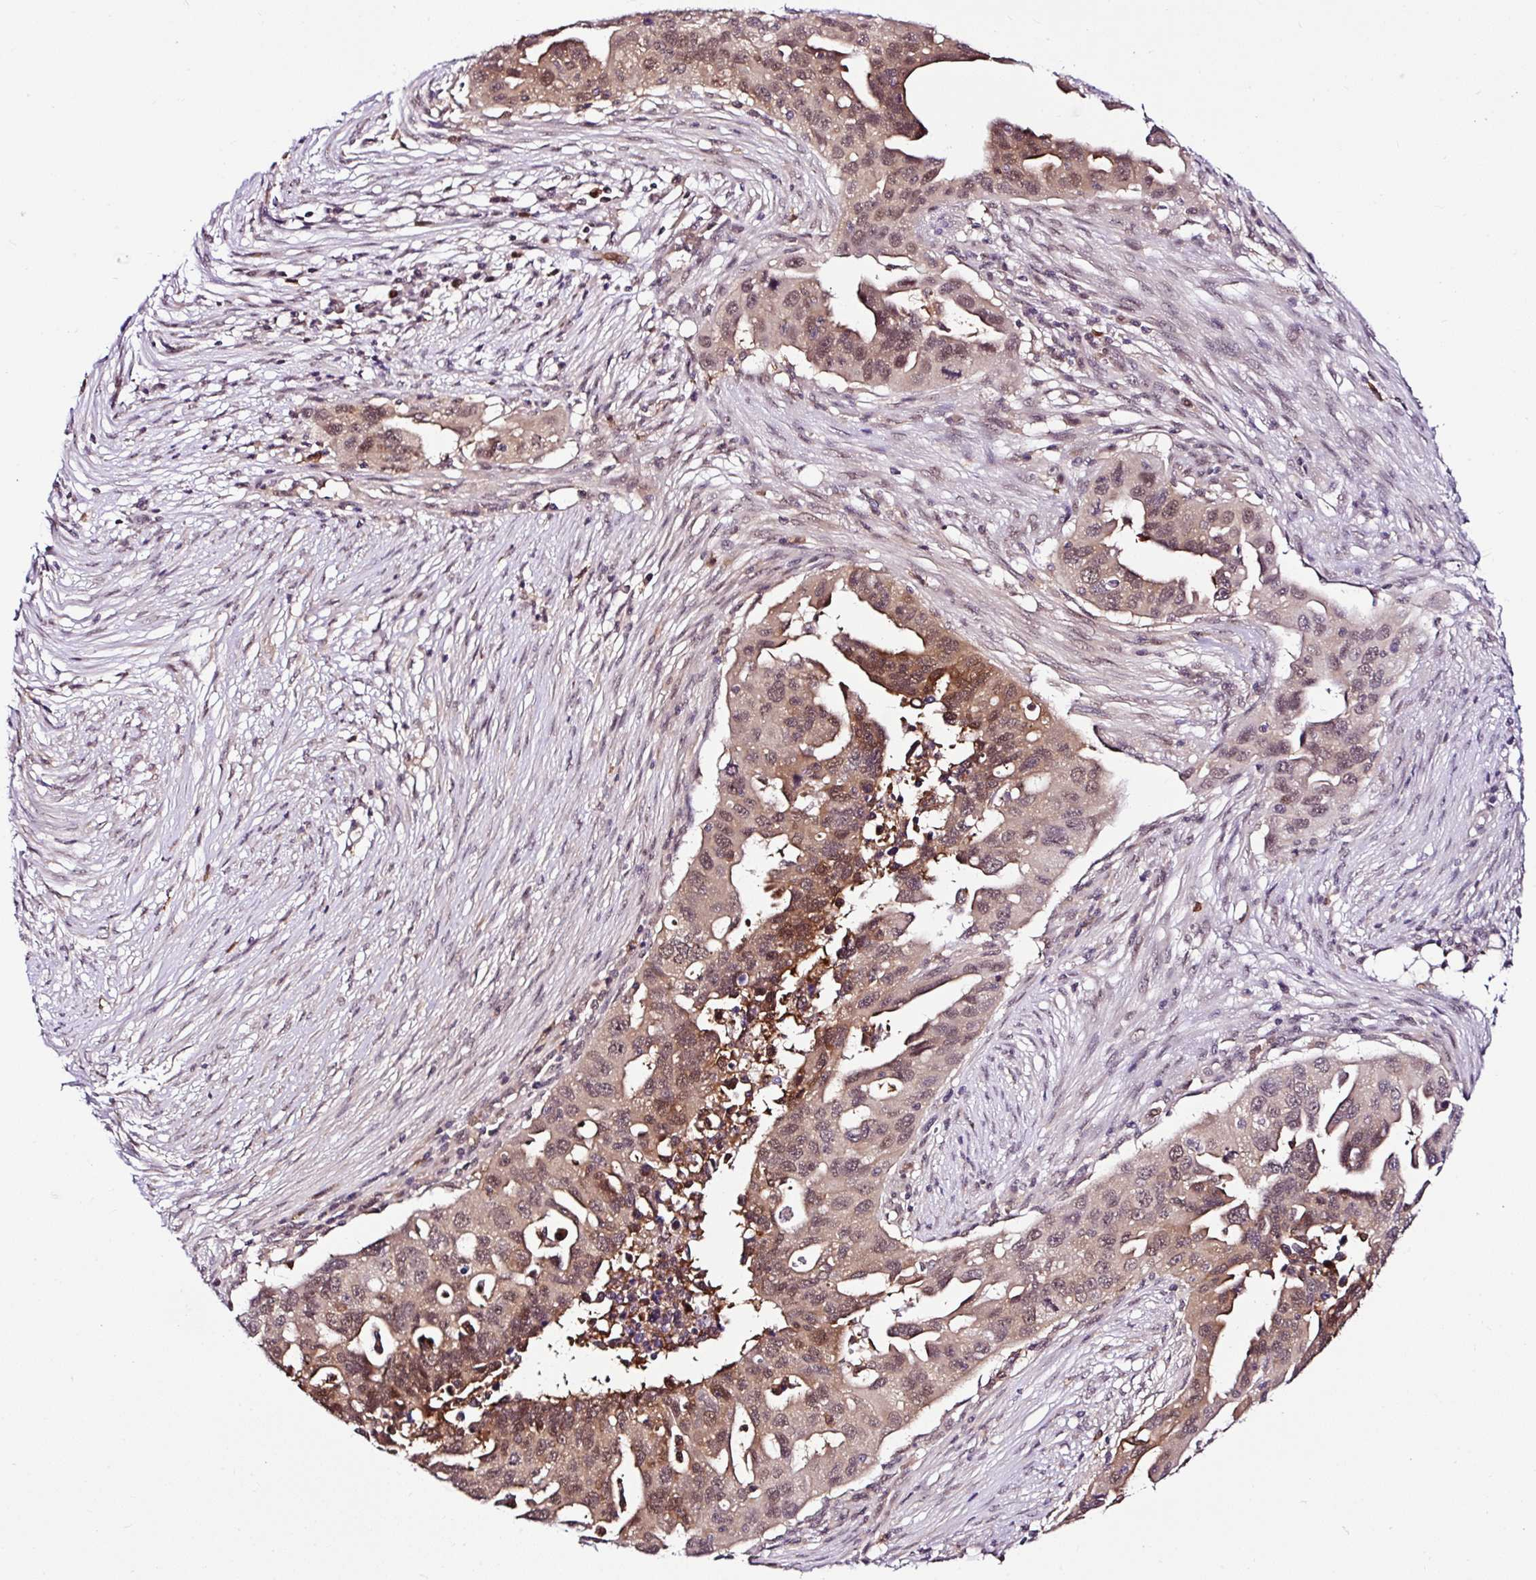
{"staining": {"intensity": "moderate", "quantity": ">75%", "location": "cytoplasmic/membranous,nuclear"}, "tissue": "ovarian cancer", "cell_type": "Tumor cells", "image_type": "cancer", "snomed": [{"axis": "morphology", "description": "Carcinoma, endometroid"}, {"axis": "morphology", "description": "Cystadenocarcinoma, serous, NOS"}, {"axis": "topography", "description": "Ovary"}], "caption": "Tumor cells exhibit moderate cytoplasmic/membranous and nuclear staining in approximately >75% of cells in ovarian cancer (serous cystadenocarcinoma).", "gene": "PIN4", "patient": {"sex": "female", "age": 45}}